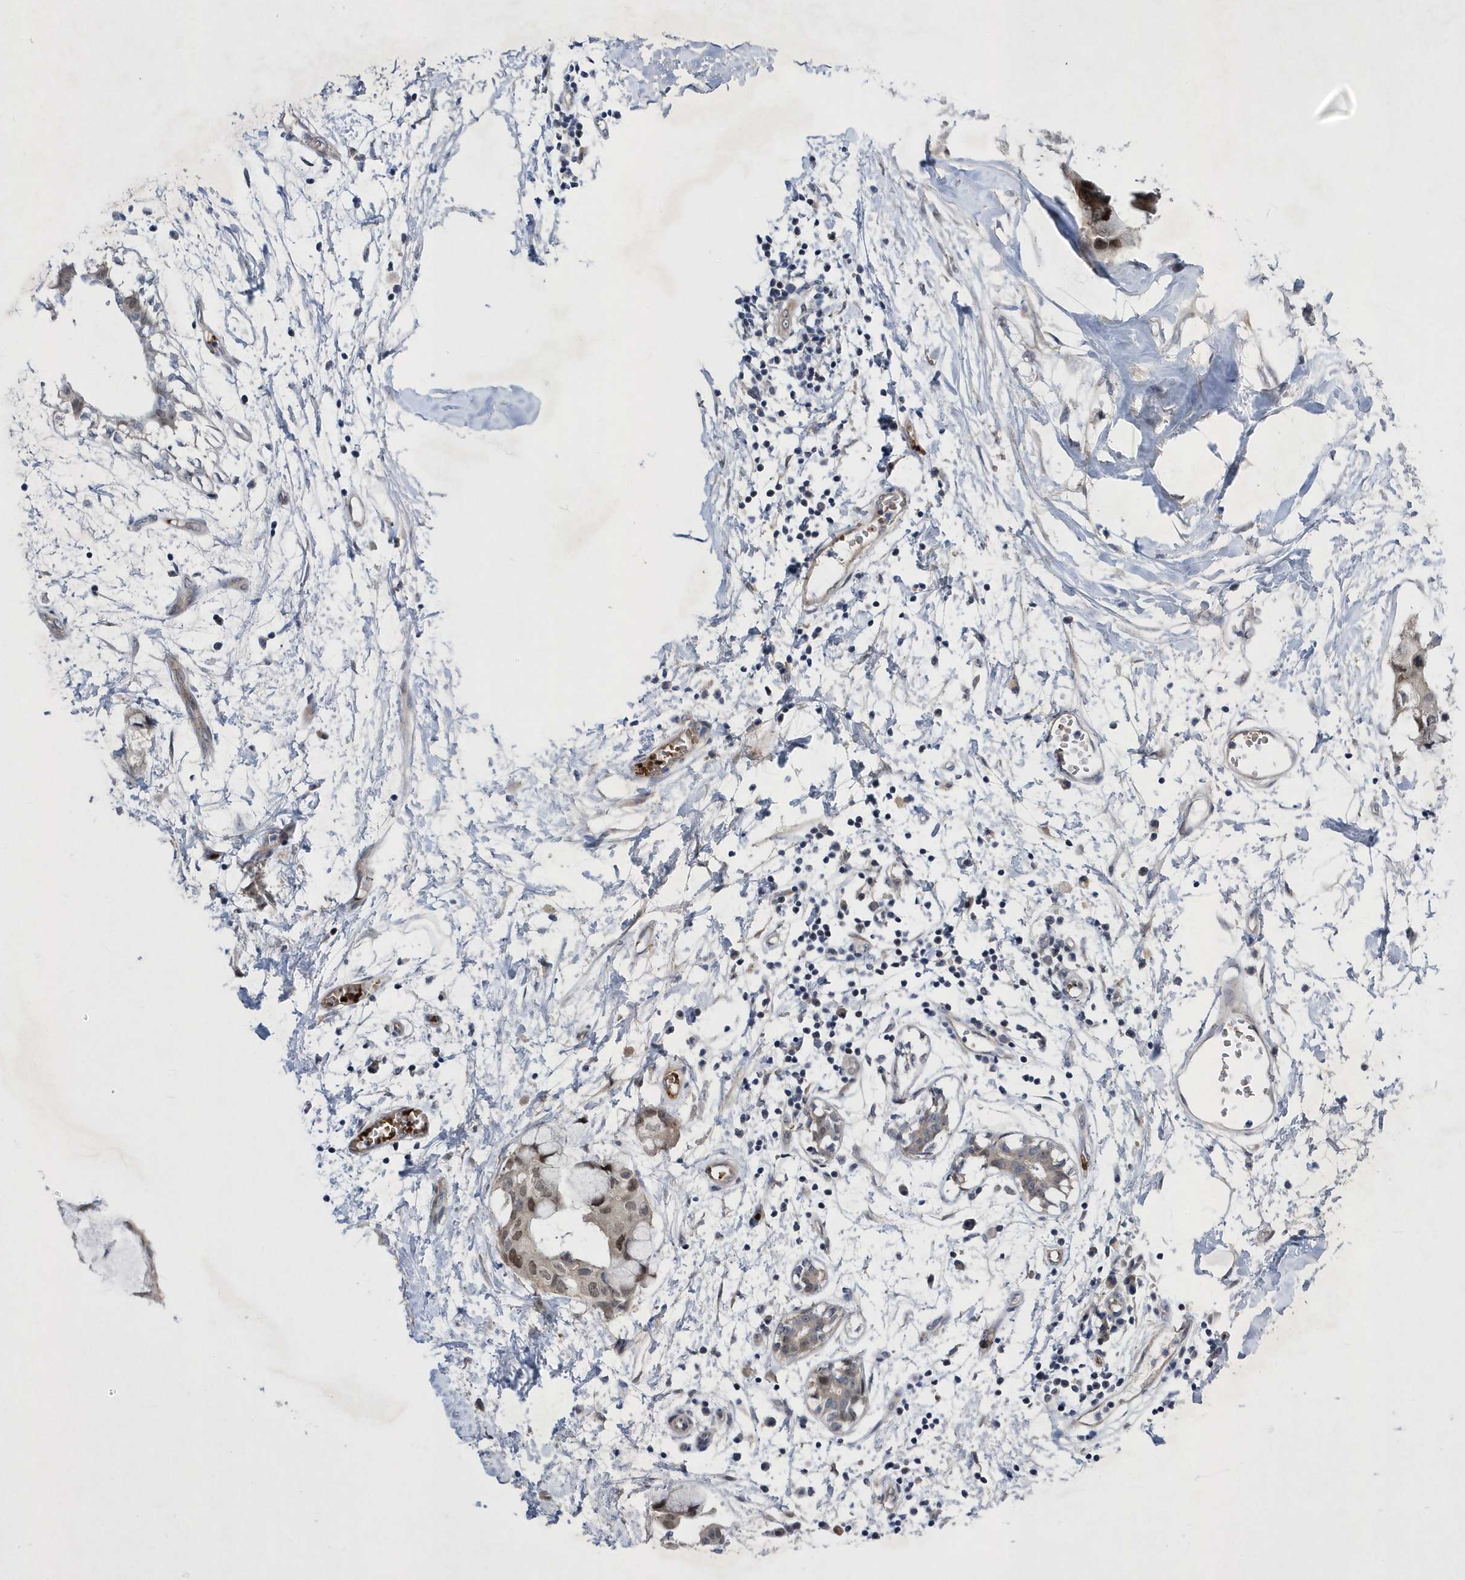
{"staining": {"intensity": "moderate", "quantity": "25%-75%", "location": "nuclear"}, "tissue": "breast cancer", "cell_type": "Tumor cells", "image_type": "cancer", "snomed": [{"axis": "morphology", "description": "Duct carcinoma"}, {"axis": "topography", "description": "Breast"}], "caption": "Breast infiltrating ductal carcinoma stained with immunohistochemistry (IHC) demonstrates moderate nuclear positivity in about 25%-75% of tumor cells.", "gene": "ZNF875", "patient": {"sex": "female", "age": 40}}